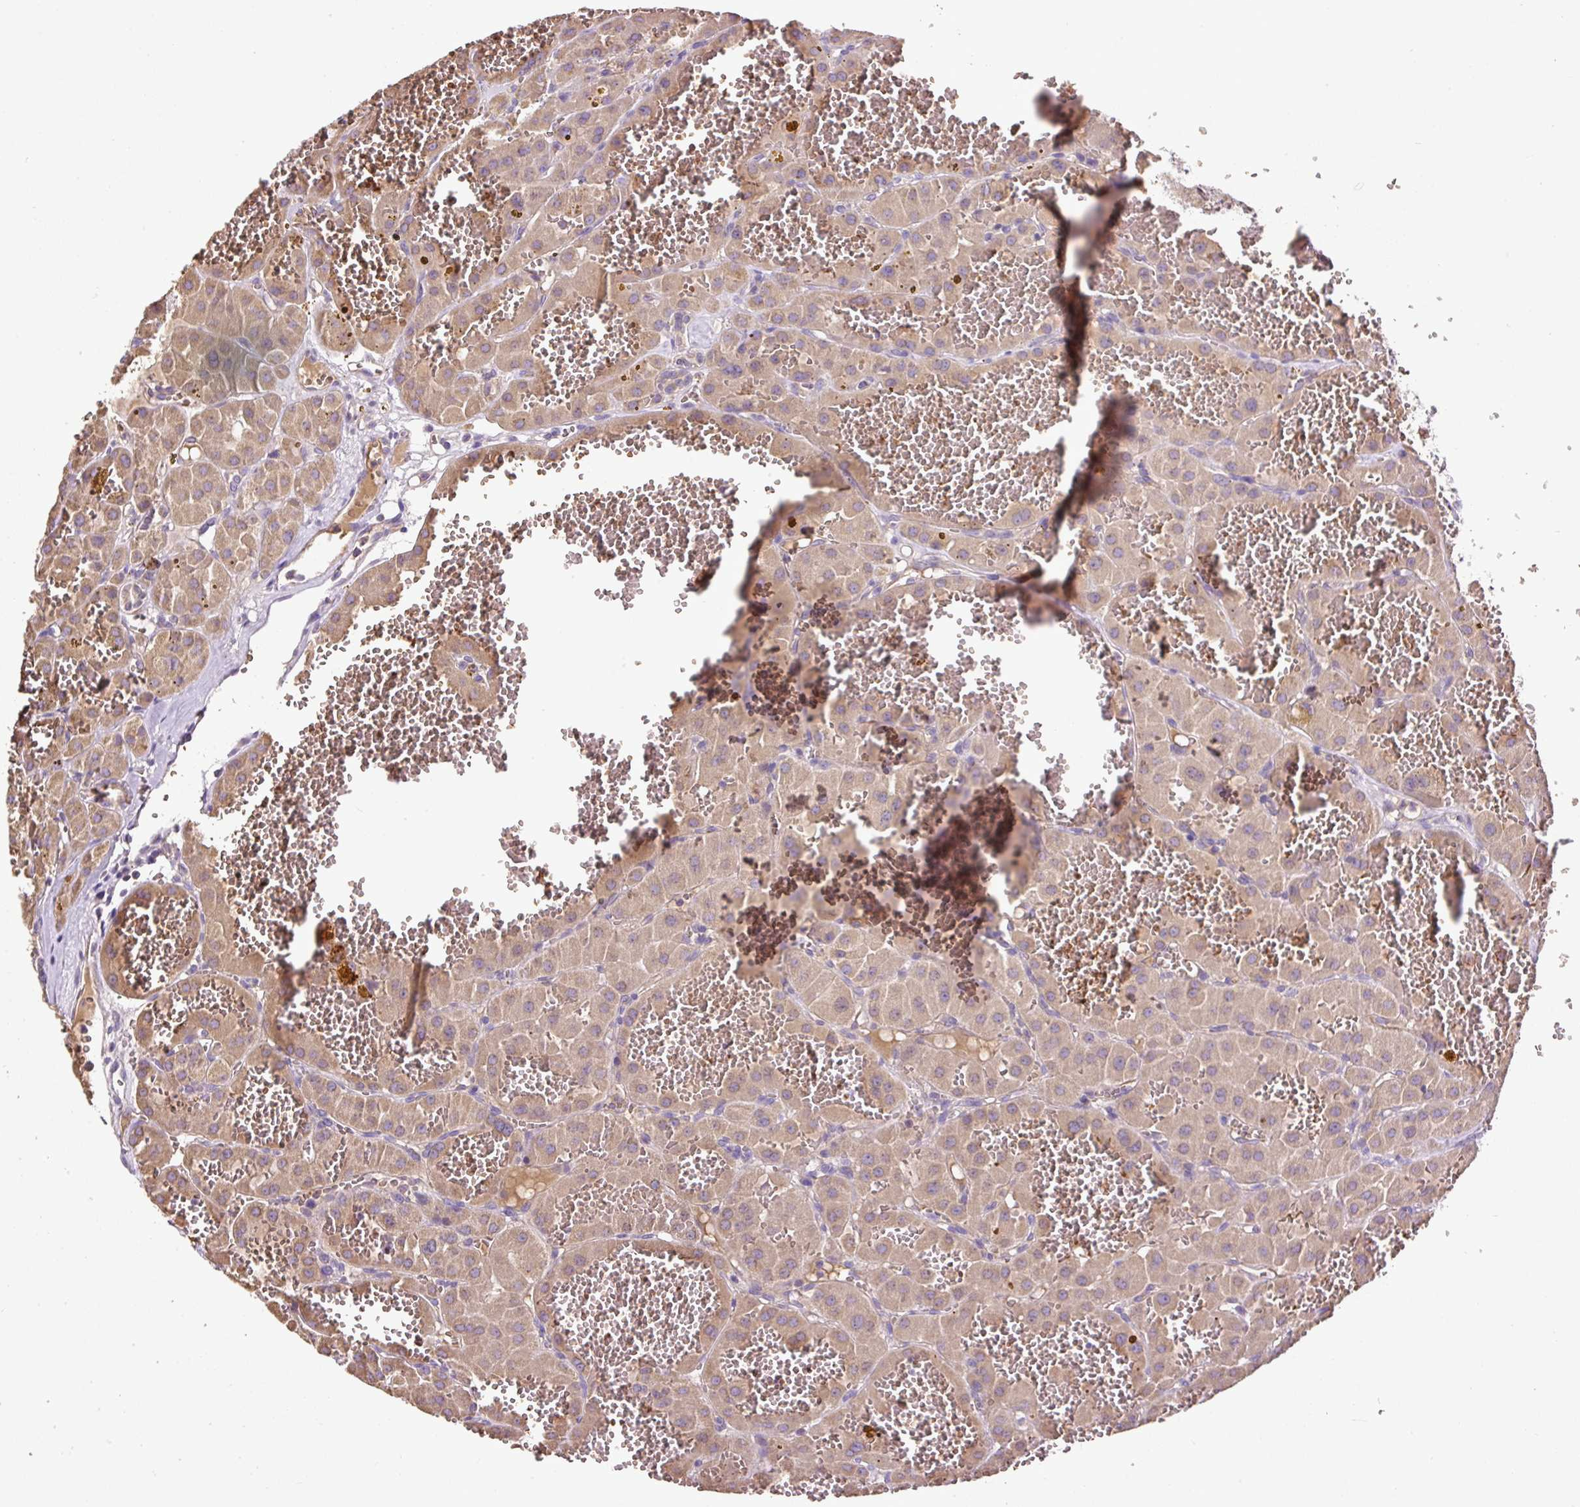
{"staining": {"intensity": "weak", "quantity": ">75%", "location": "cytoplasmic/membranous"}, "tissue": "renal cancer", "cell_type": "Tumor cells", "image_type": "cancer", "snomed": [{"axis": "morphology", "description": "Carcinoma, NOS"}, {"axis": "topography", "description": "Kidney"}], "caption": "Weak cytoplasmic/membranous staining is present in approximately >75% of tumor cells in renal cancer (carcinoma).", "gene": "CXCL13", "patient": {"sex": "female", "age": 75}}